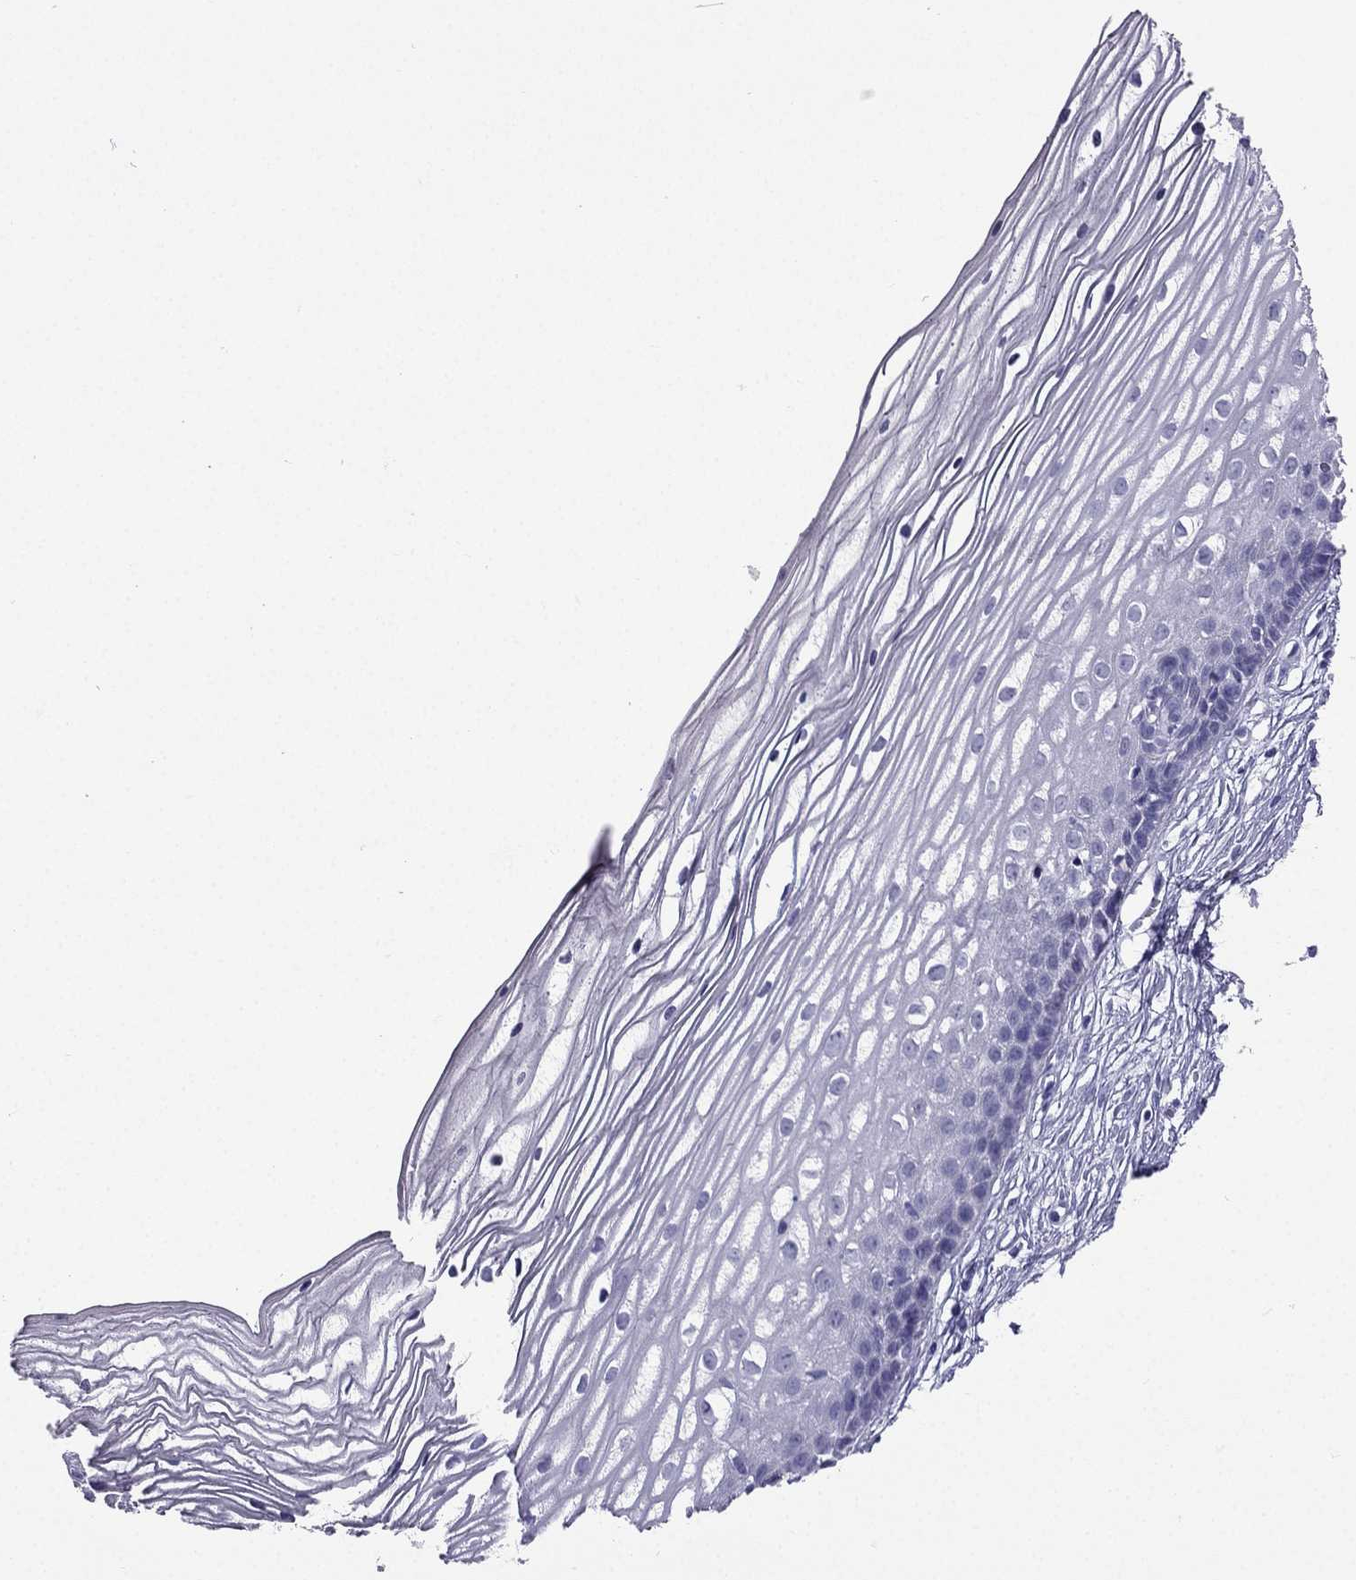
{"staining": {"intensity": "negative", "quantity": "none", "location": "none"}, "tissue": "cervix", "cell_type": "Glandular cells", "image_type": "normal", "snomed": [{"axis": "morphology", "description": "Normal tissue, NOS"}, {"axis": "topography", "description": "Cervix"}], "caption": "This is an IHC image of unremarkable cervix. There is no staining in glandular cells.", "gene": "GJA8", "patient": {"sex": "female", "age": 40}}